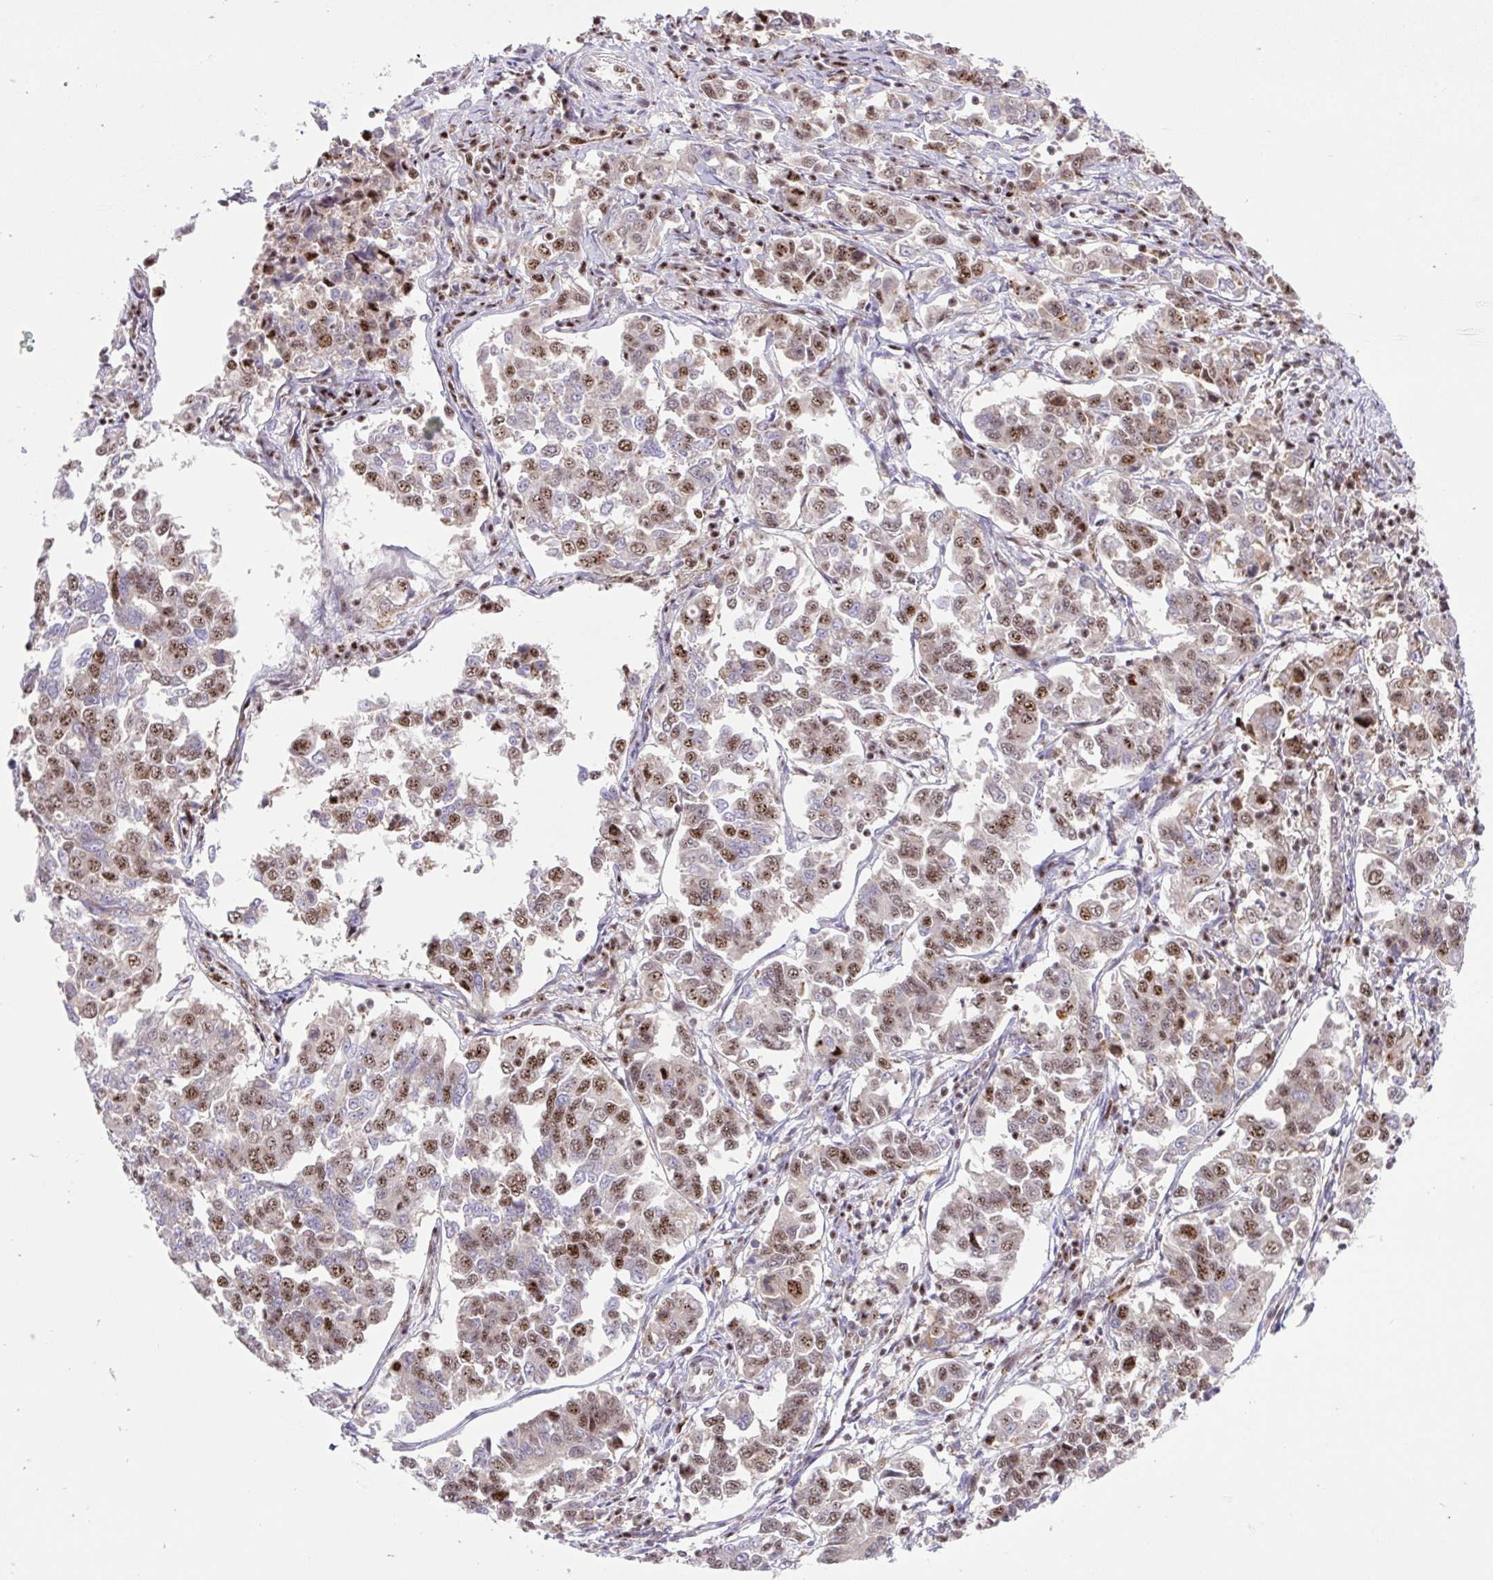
{"staining": {"intensity": "moderate", "quantity": "25%-75%", "location": "nuclear"}, "tissue": "endometrial cancer", "cell_type": "Tumor cells", "image_type": "cancer", "snomed": [{"axis": "morphology", "description": "Adenocarcinoma, NOS"}, {"axis": "topography", "description": "Endometrium"}], "caption": "A histopathology image showing moderate nuclear staining in approximately 25%-75% of tumor cells in adenocarcinoma (endometrial), as visualized by brown immunohistochemical staining.", "gene": "ERG", "patient": {"sex": "female", "age": 43}}